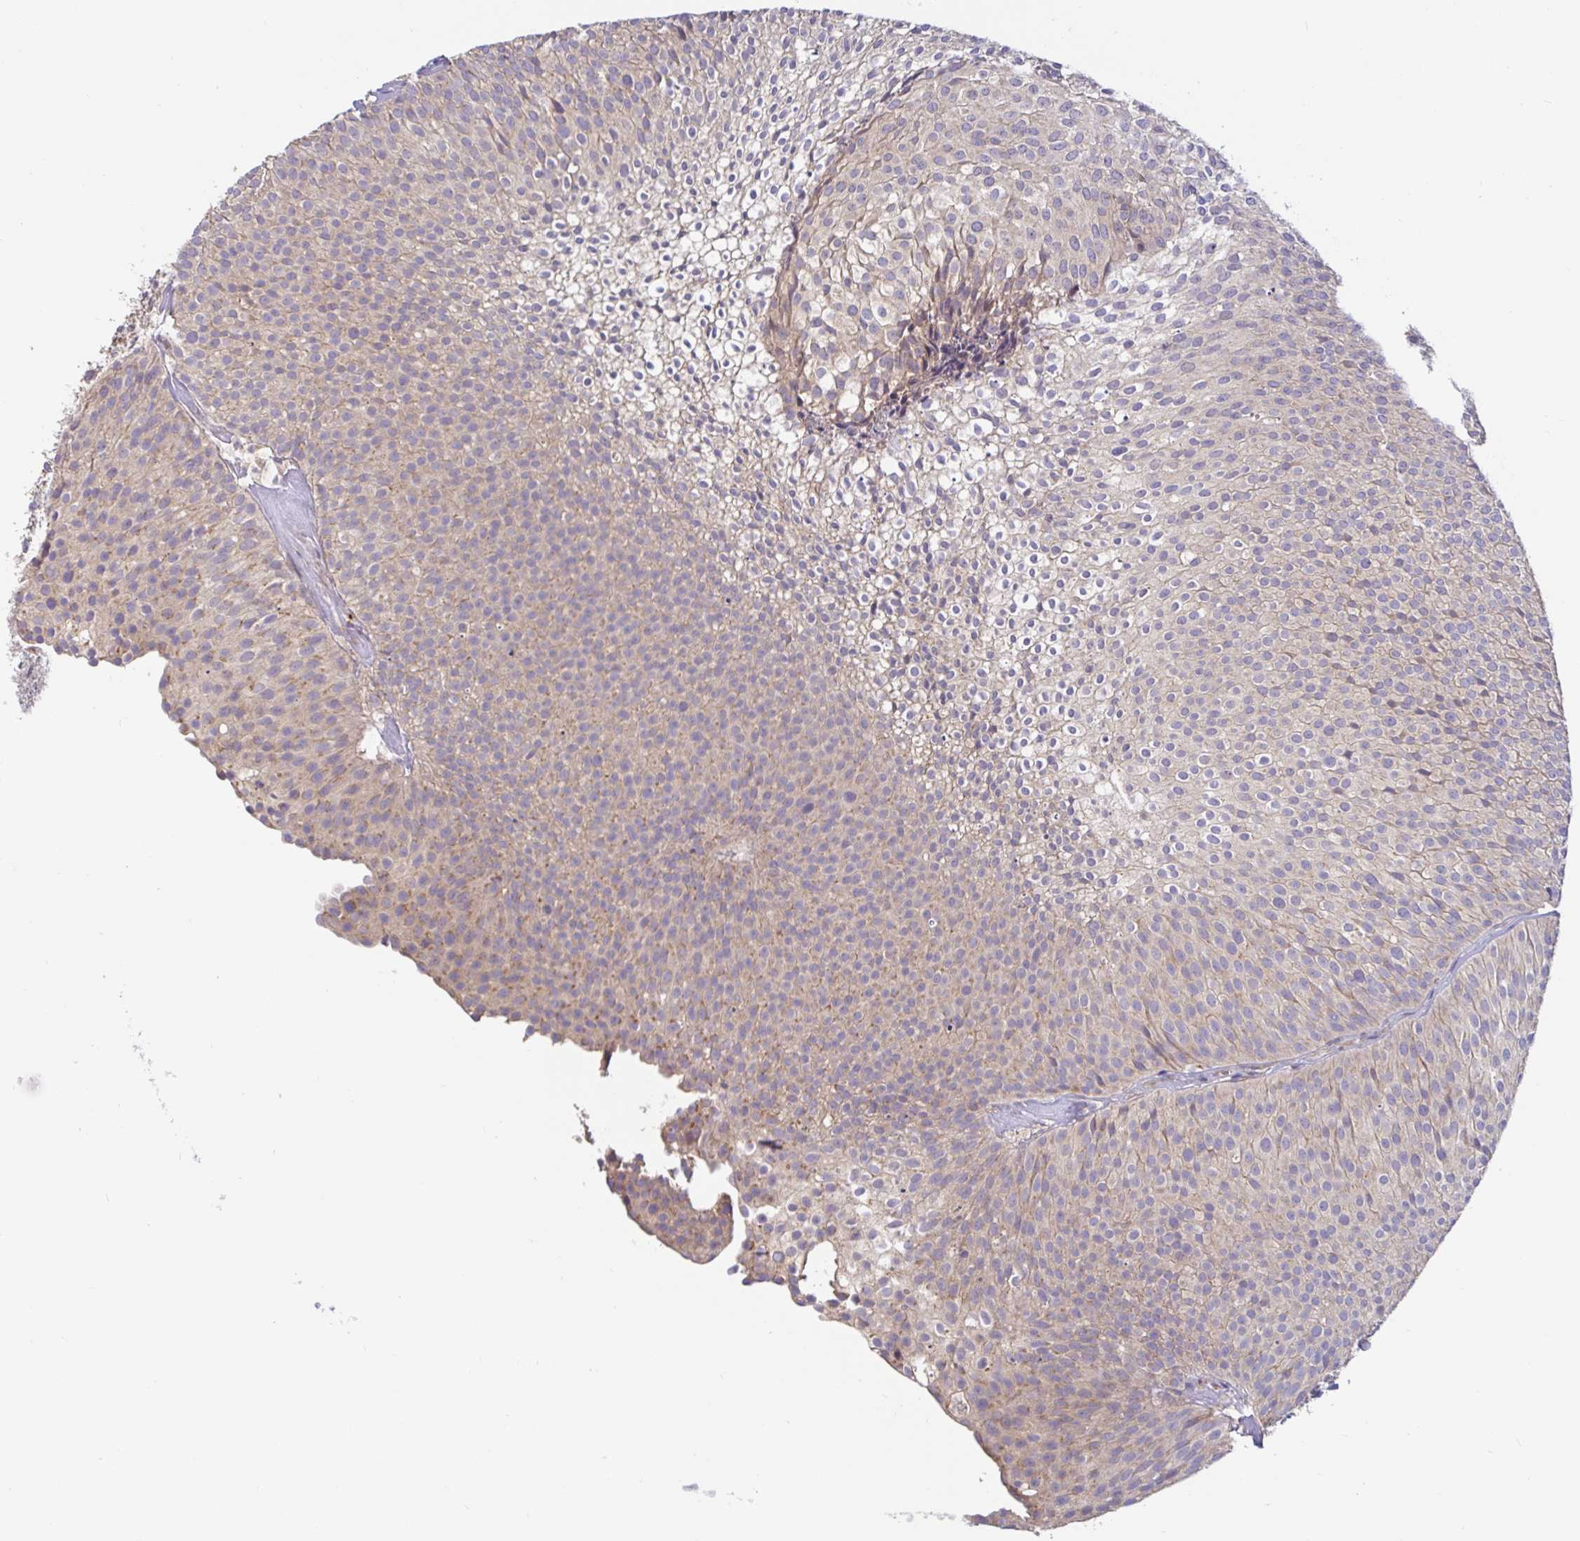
{"staining": {"intensity": "weak", "quantity": "25%-75%", "location": "cytoplasmic/membranous"}, "tissue": "urothelial cancer", "cell_type": "Tumor cells", "image_type": "cancer", "snomed": [{"axis": "morphology", "description": "Urothelial carcinoma, Low grade"}, {"axis": "topography", "description": "Urinary bladder"}], "caption": "Human urothelial cancer stained with a protein marker displays weak staining in tumor cells.", "gene": "LARP1", "patient": {"sex": "male", "age": 91}}